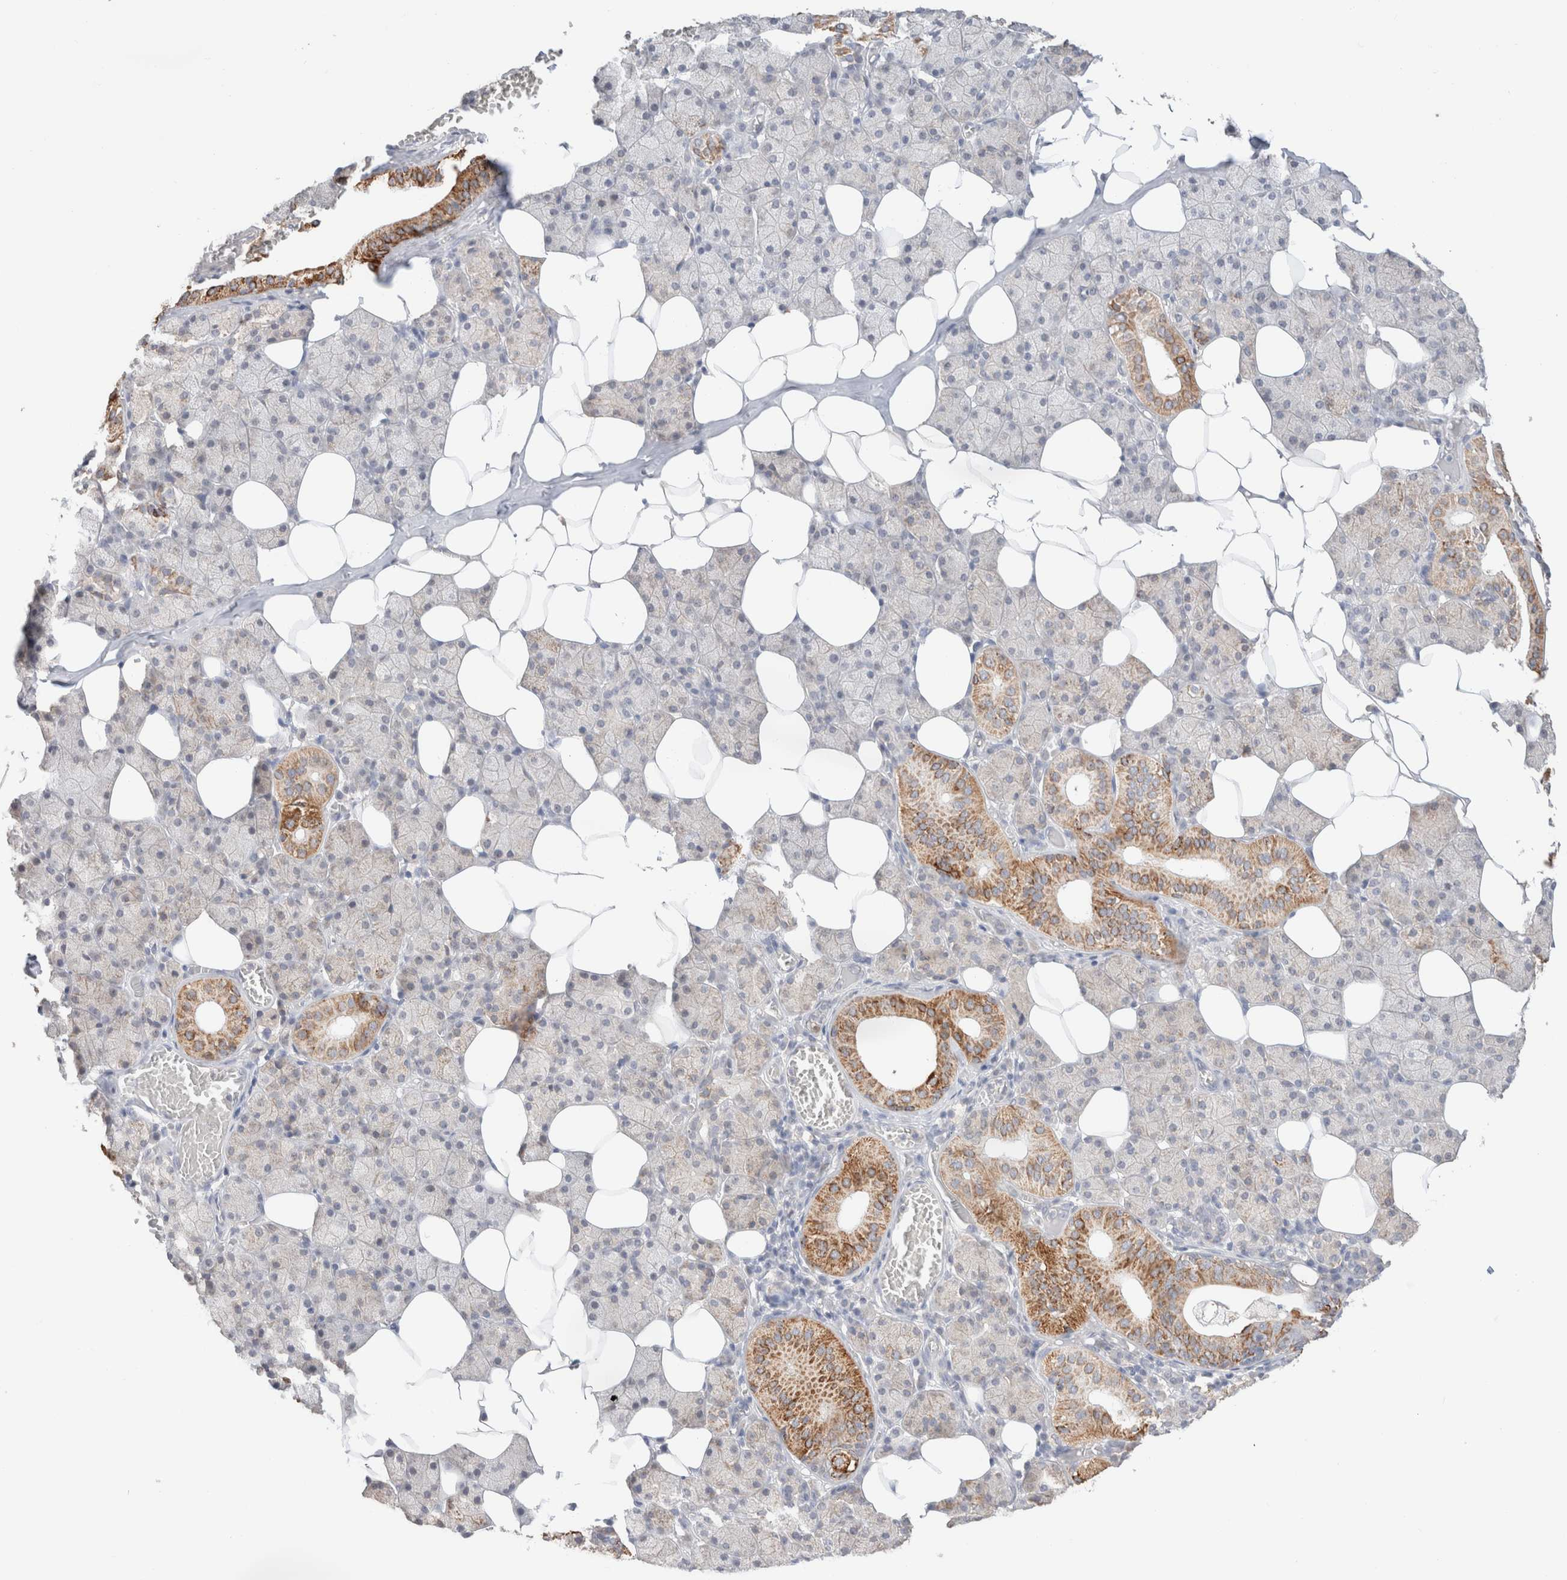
{"staining": {"intensity": "moderate", "quantity": "25%-75%", "location": "cytoplasmic/membranous"}, "tissue": "salivary gland", "cell_type": "Glandular cells", "image_type": "normal", "snomed": [{"axis": "morphology", "description": "Normal tissue, NOS"}, {"axis": "topography", "description": "Salivary gland"}], "caption": "Glandular cells reveal medium levels of moderate cytoplasmic/membranous expression in approximately 25%-75% of cells in unremarkable human salivary gland. (Brightfield microscopy of DAB IHC at high magnification).", "gene": "TRIM41", "patient": {"sex": "female", "age": 33}}